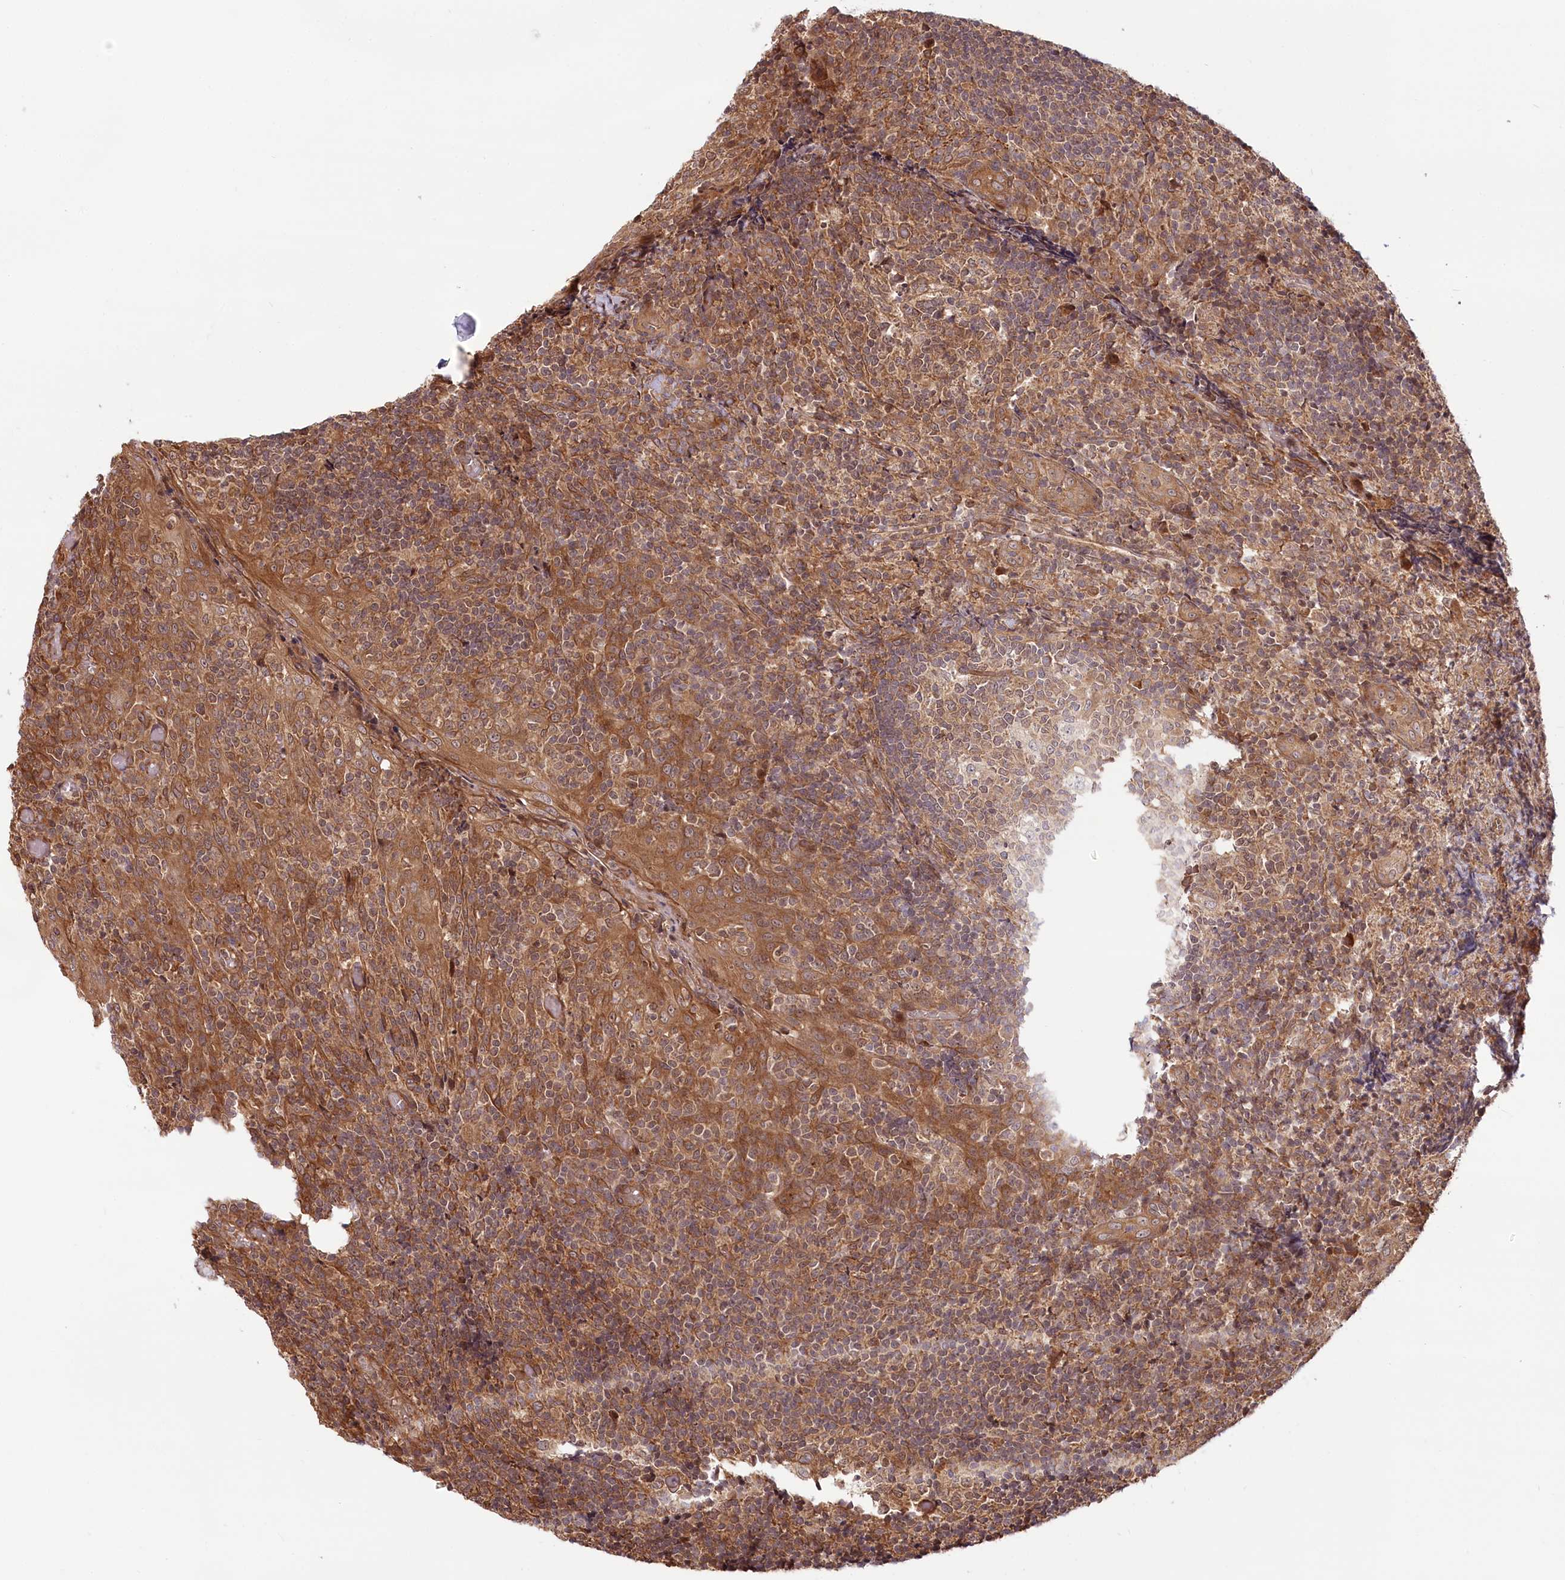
{"staining": {"intensity": "moderate", "quantity": ">75%", "location": "cytoplasmic/membranous"}, "tissue": "tonsil", "cell_type": "Germinal center cells", "image_type": "normal", "snomed": [{"axis": "morphology", "description": "Normal tissue, NOS"}, {"axis": "topography", "description": "Tonsil"}], "caption": "Brown immunohistochemical staining in benign tonsil exhibits moderate cytoplasmic/membranous expression in approximately >75% of germinal center cells.", "gene": "CEP70", "patient": {"sex": "female", "age": 19}}